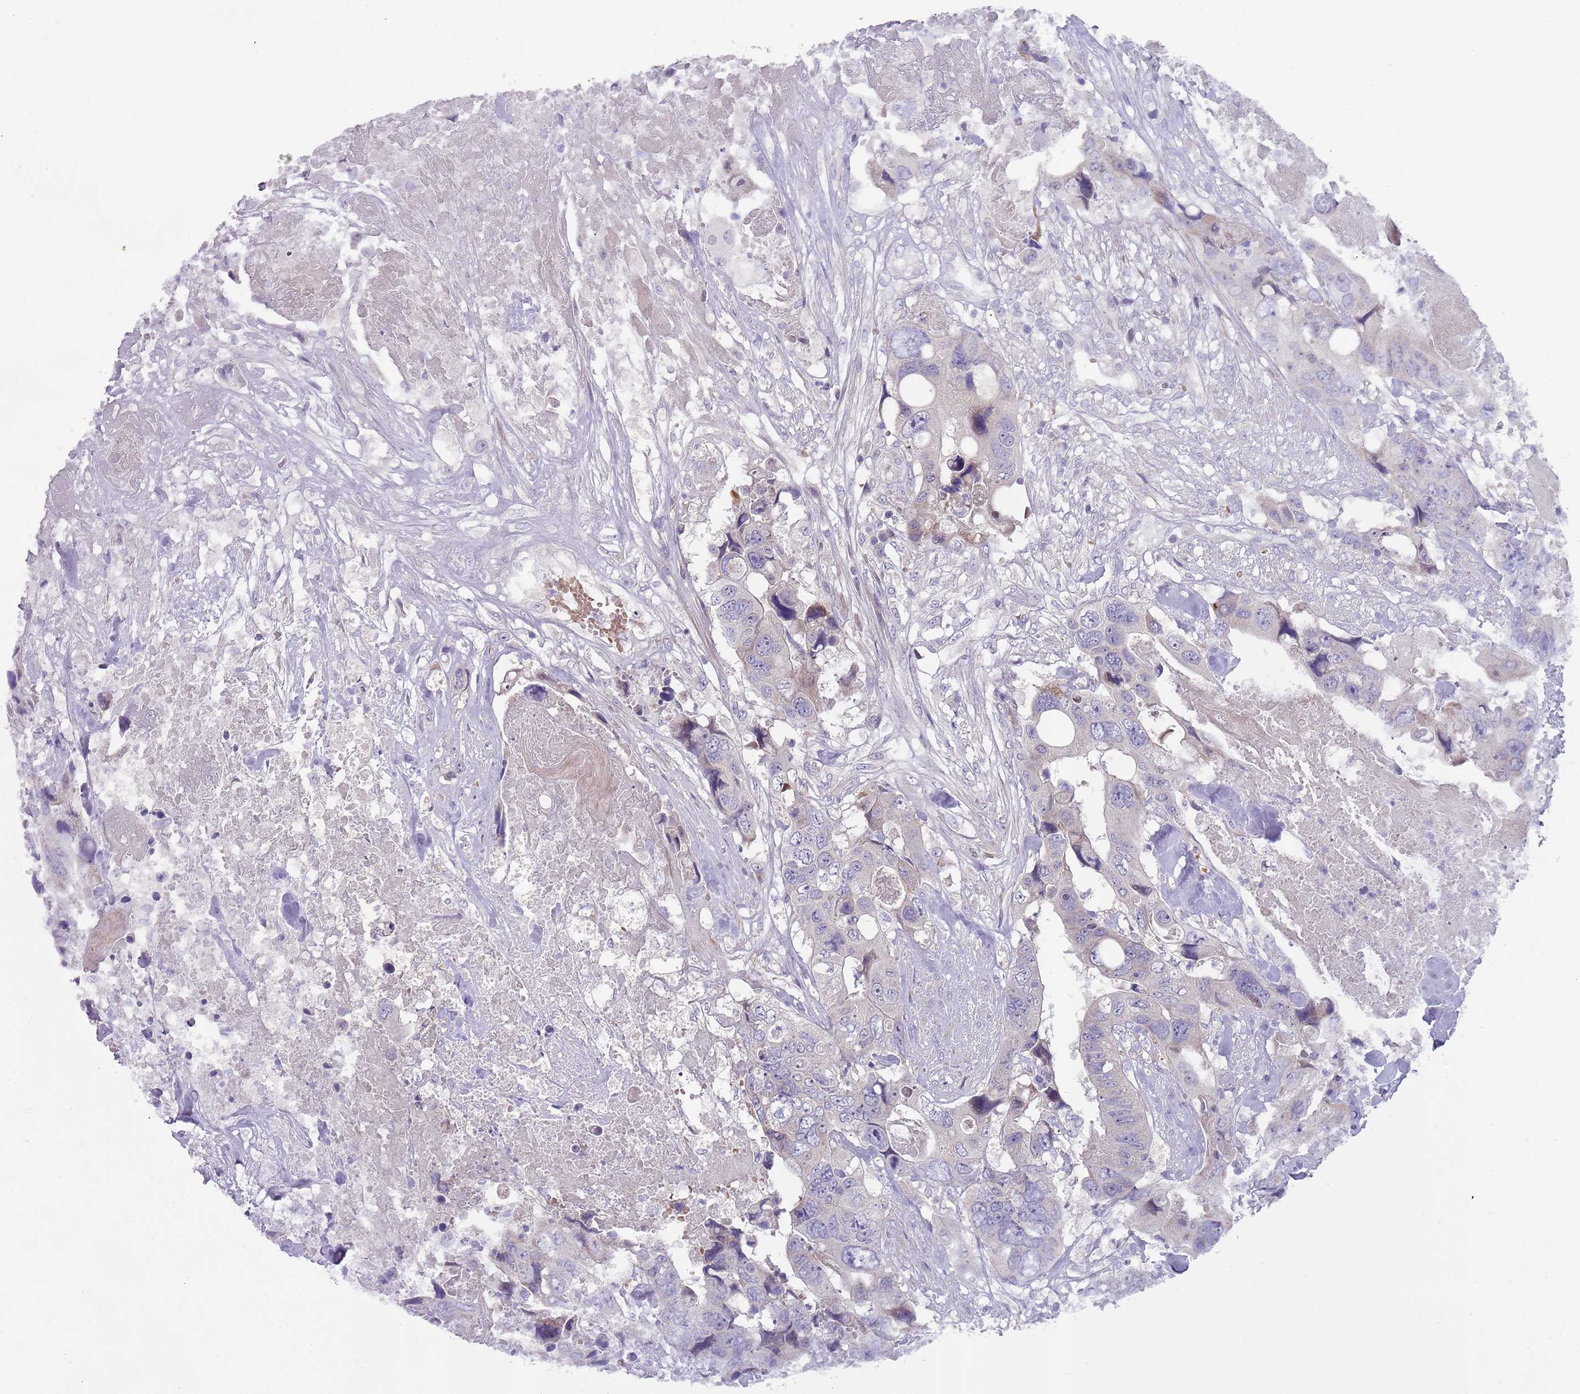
{"staining": {"intensity": "negative", "quantity": "none", "location": "none"}, "tissue": "colorectal cancer", "cell_type": "Tumor cells", "image_type": "cancer", "snomed": [{"axis": "morphology", "description": "Adenocarcinoma, NOS"}, {"axis": "topography", "description": "Rectum"}], "caption": "High power microscopy micrograph of an IHC image of colorectal adenocarcinoma, revealing no significant staining in tumor cells.", "gene": "PRAC1", "patient": {"sex": "male", "age": 57}}